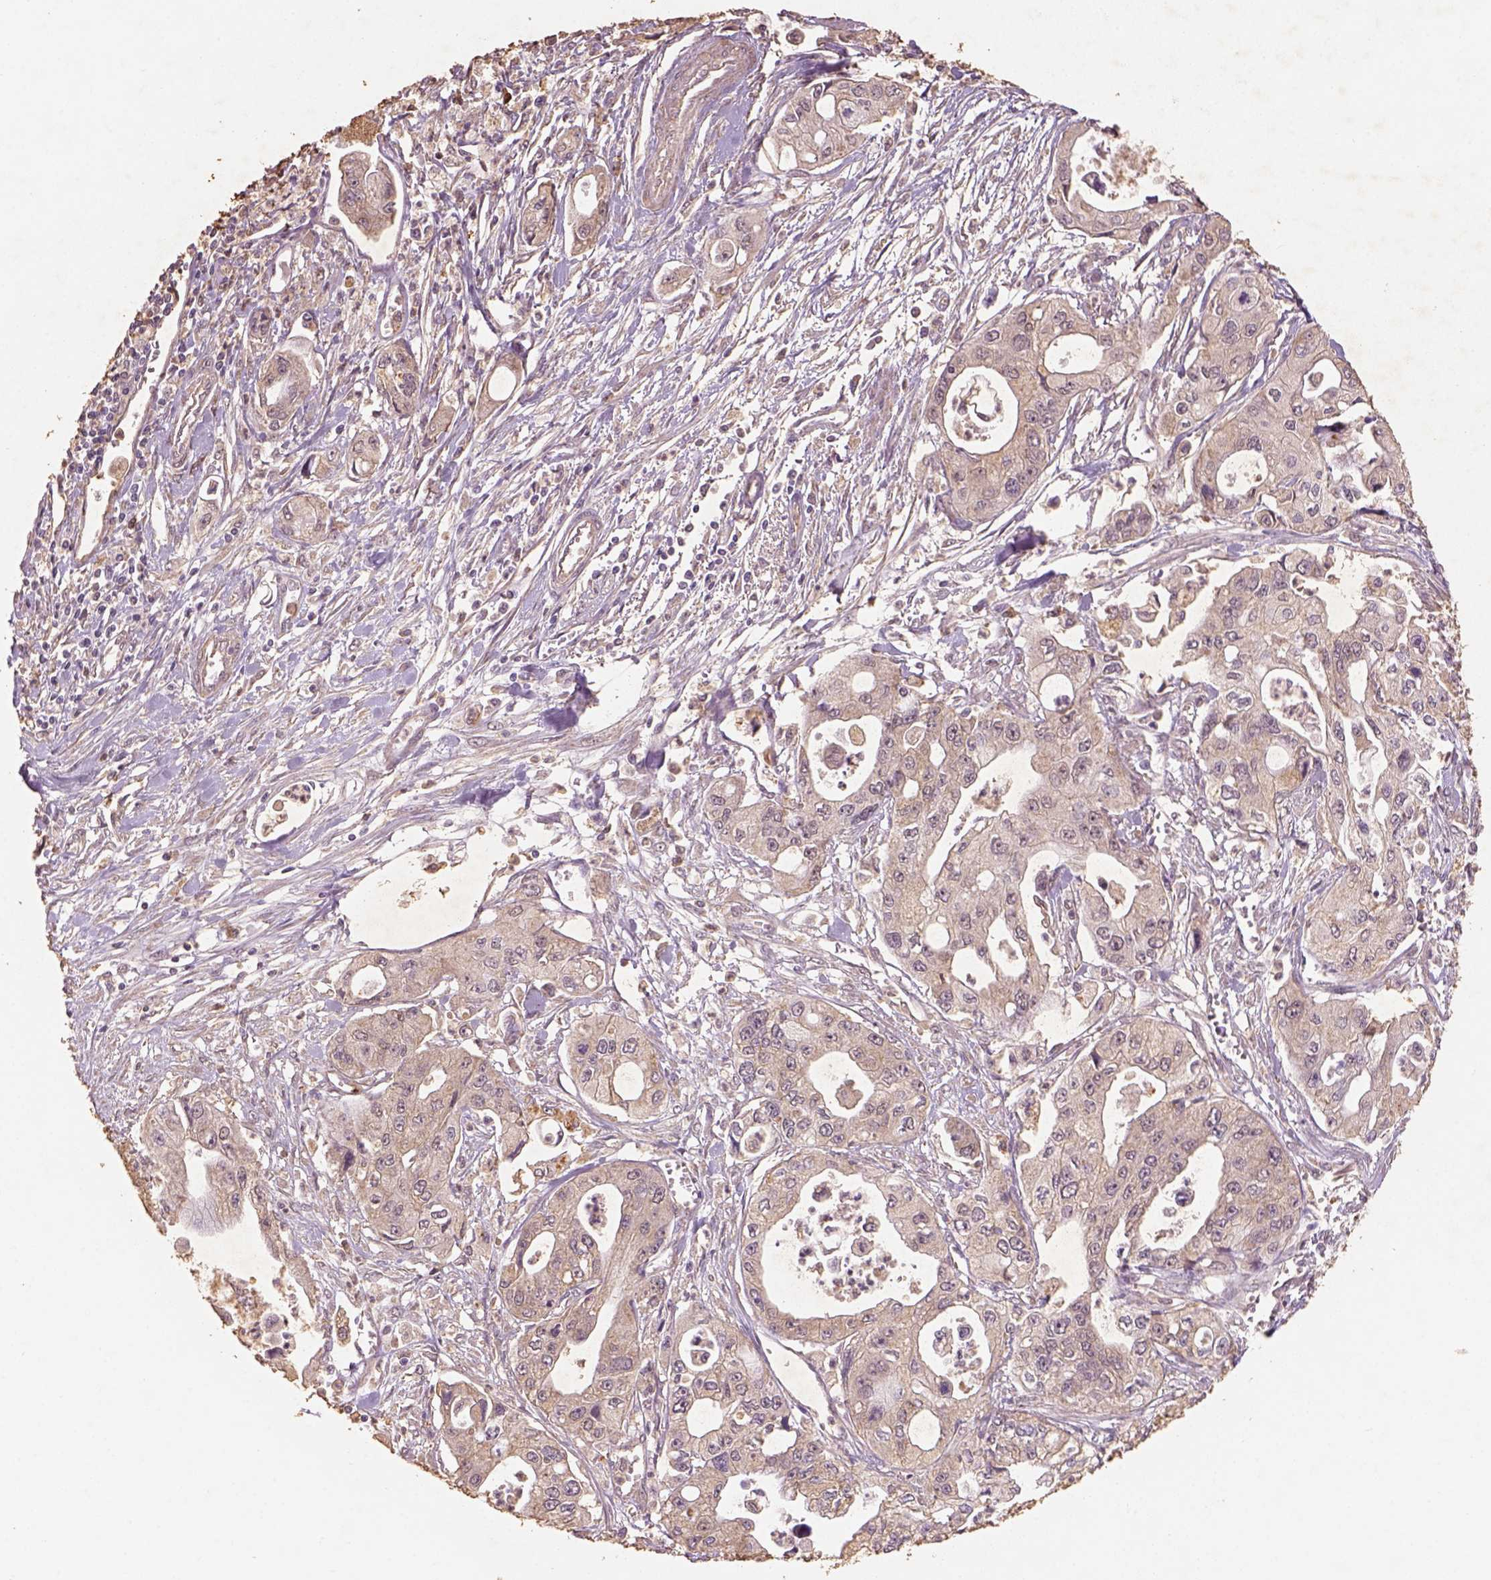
{"staining": {"intensity": "weak", "quantity": ">75%", "location": "cytoplasmic/membranous"}, "tissue": "pancreatic cancer", "cell_type": "Tumor cells", "image_type": "cancer", "snomed": [{"axis": "morphology", "description": "Adenocarcinoma, NOS"}, {"axis": "topography", "description": "Pancreas"}], "caption": "Protein analysis of pancreatic cancer (adenocarcinoma) tissue displays weak cytoplasmic/membranous positivity in about >75% of tumor cells.", "gene": "AP2B1", "patient": {"sex": "male", "age": 70}}